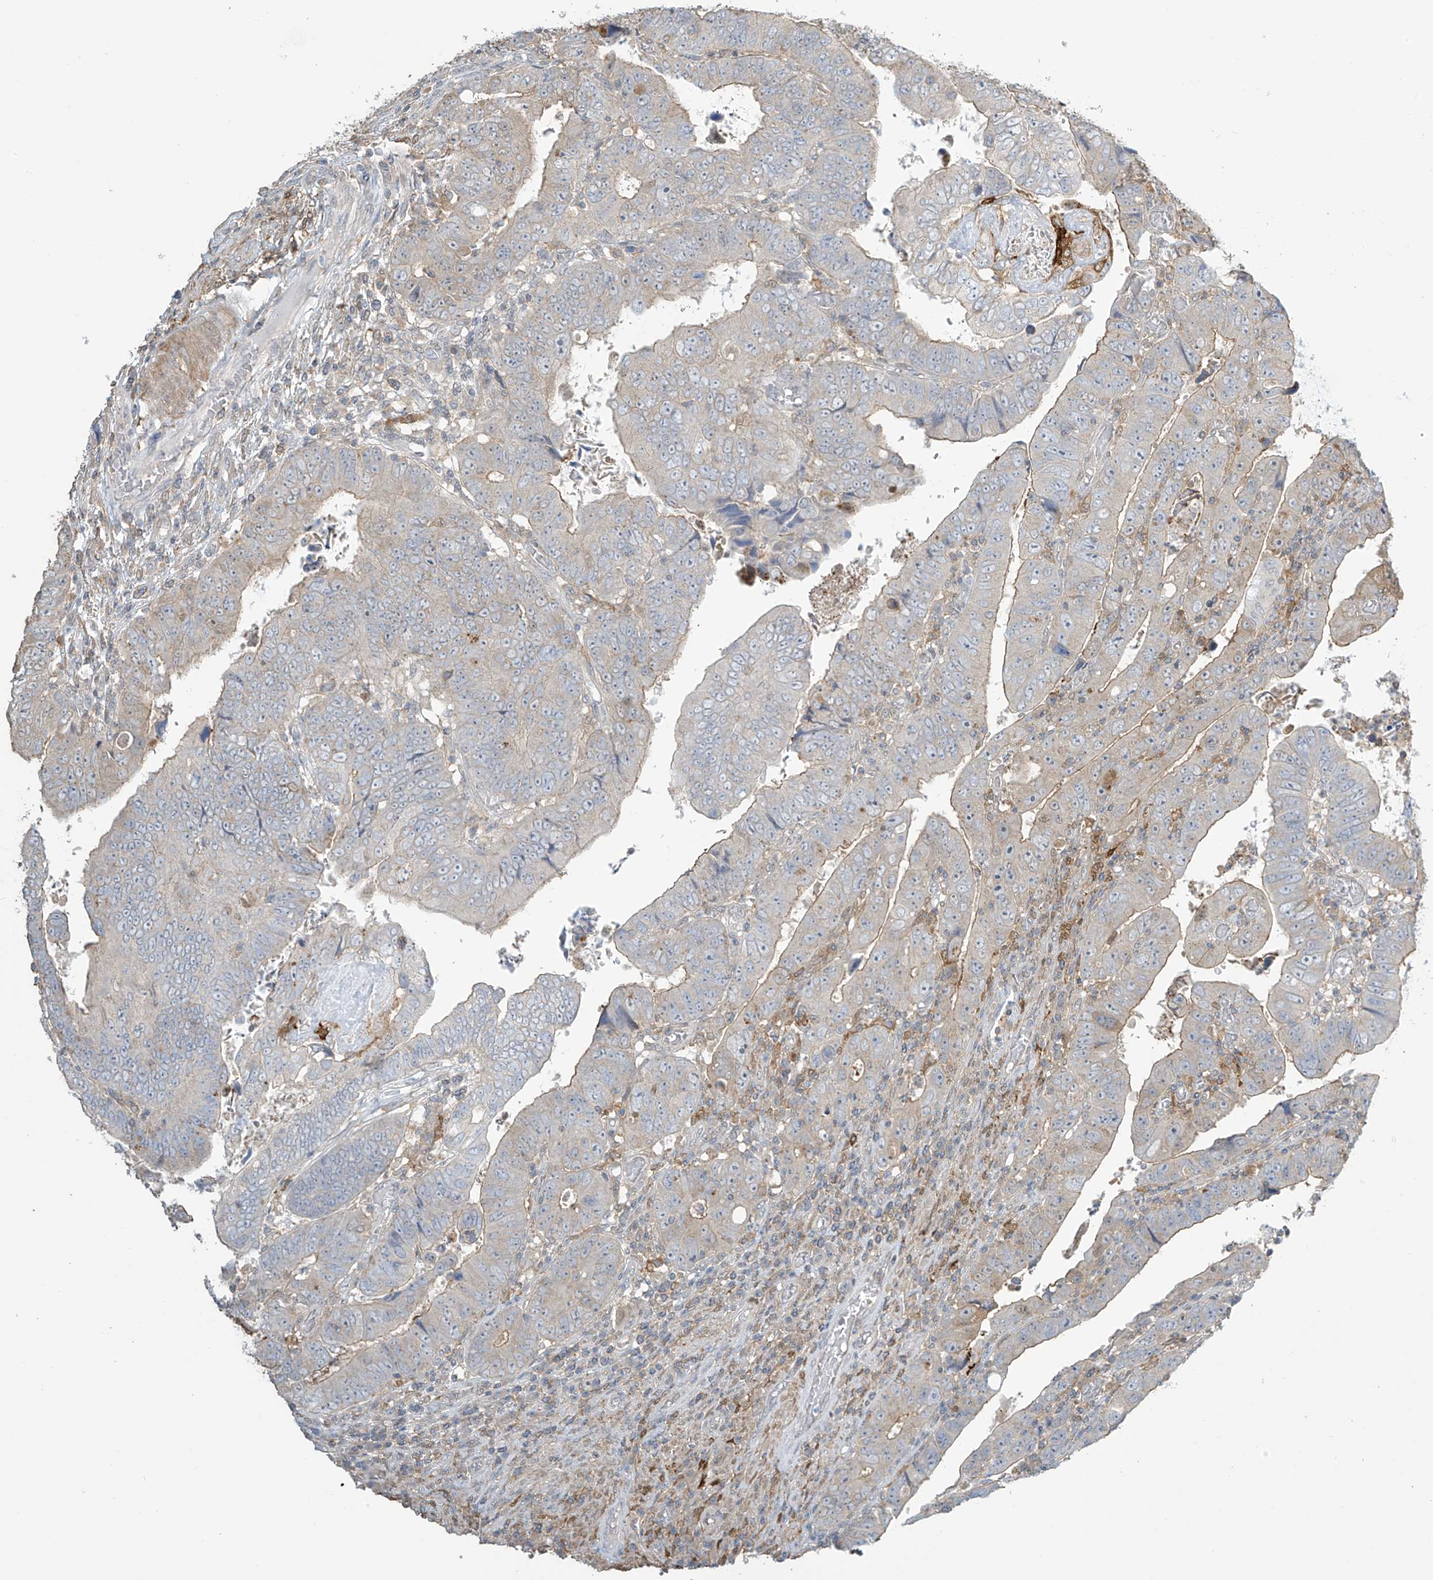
{"staining": {"intensity": "weak", "quantity": "<25%", "location": "cytoplasmic/membranous"}, "tissue": "colorectal cancer", "cell_type": "Tumor cells", "image_type": "cancer", "snomed": [{"axis": "morphology", "description": "Normal tissue, NOS"}, {"axis": "morphology", "description": "Adenocarcinoma, NOS"}, {"axis": "topography", "description": "Rectum"}], "caption": "Tumor cells show no significant protein staining in colorectal adenocarcinoma.", "gene": "TAGAP", "patient": {"sex": "female", "age": 65}}